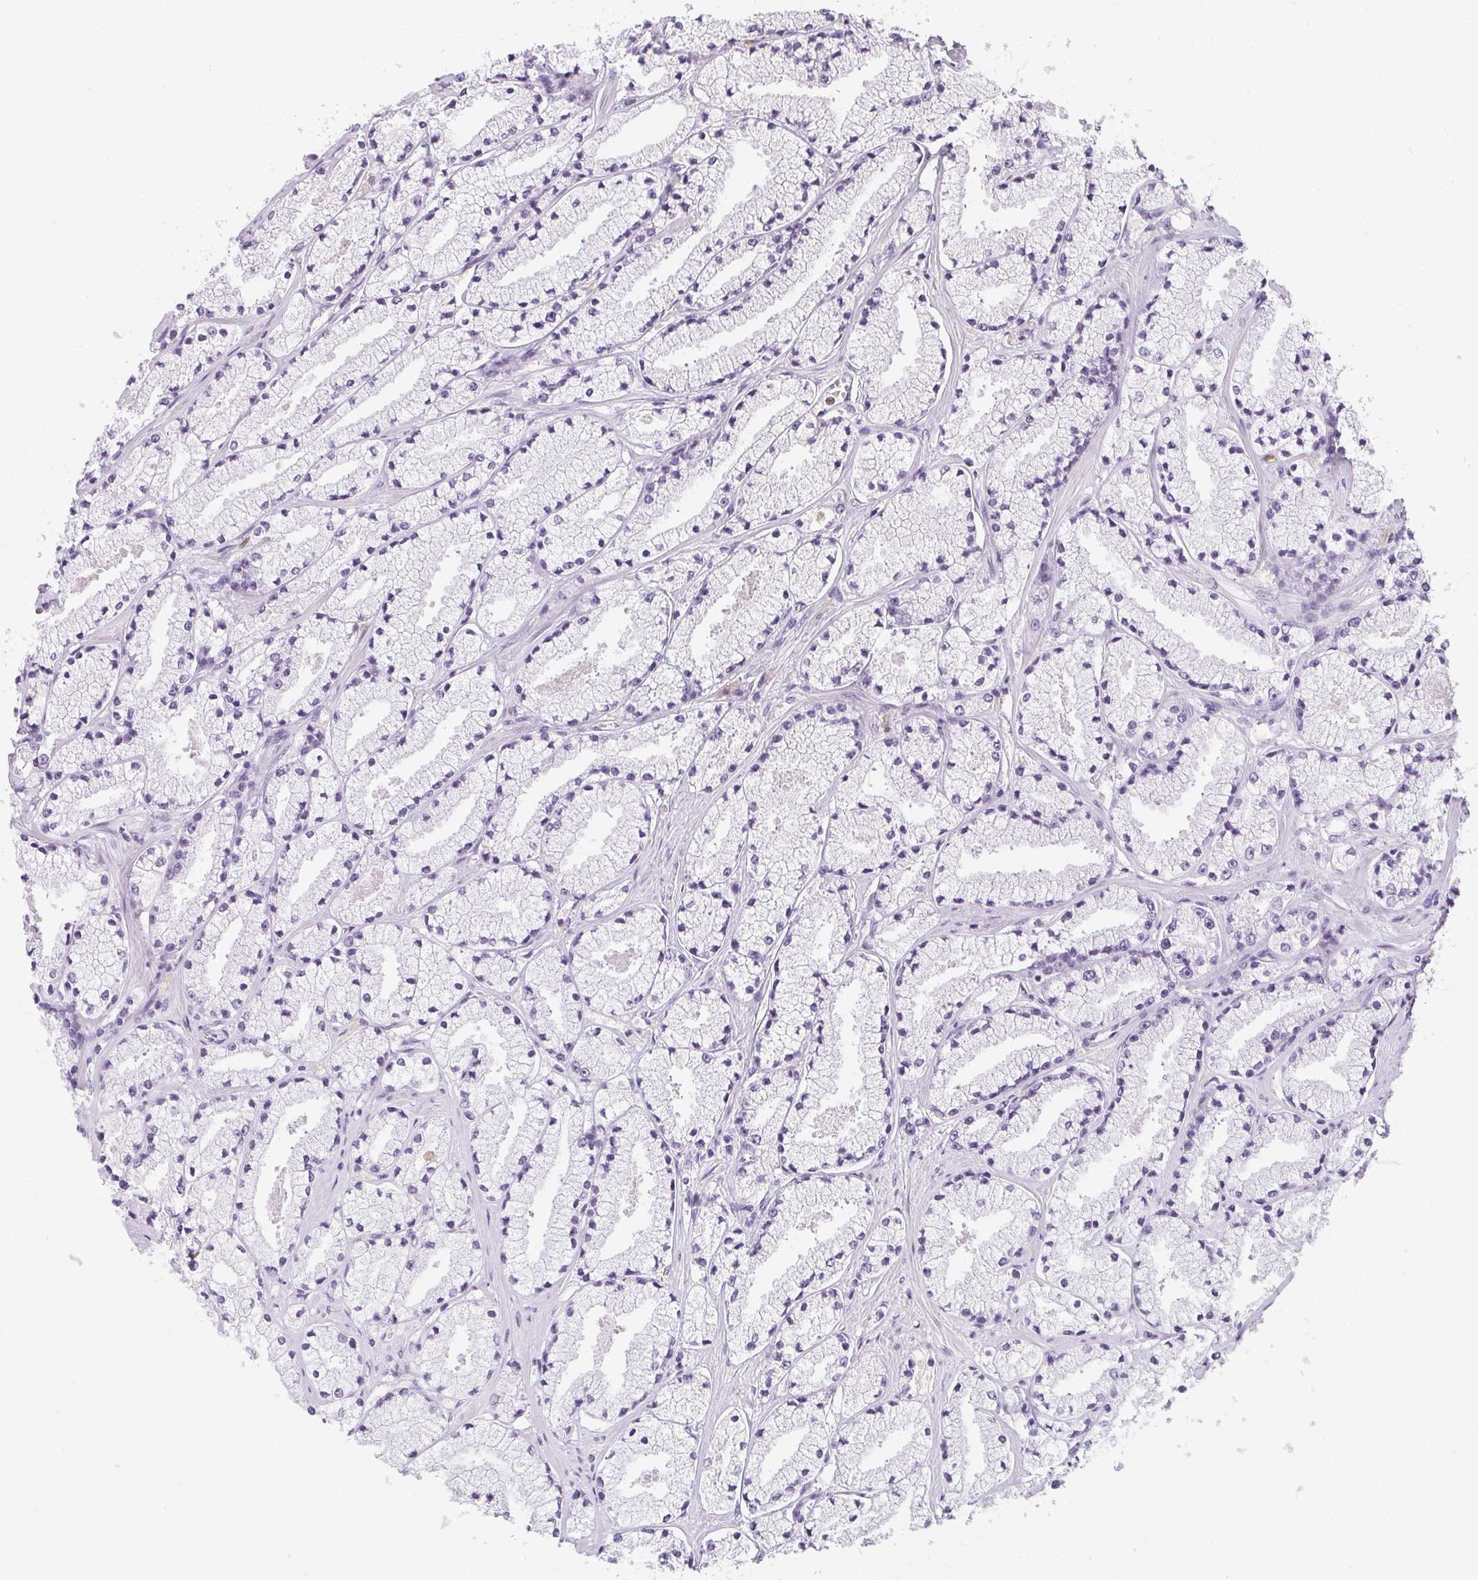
{"staining": {"intensity": "negative", "quantity": "none", "location": "none"}, "tissue": "prostate cancer", "cell_type": "Tumor cells", "image_type": "cancer", "snomed": [{"axis": "morphology", "description": "Adenocarcinoma, High grade"}, {"axis": "topography", "description": "Prostate"}], "caption": "This micrograph is of prostate adenocarcinoma (high-grade) stained with immunohistochemistry to label a protein in brown with the nuclei are counter-stained blue. There is no expression in tumor cells. Brightfield microscopy of immunohistochemistry (IHC) stained with DAB (brown) and hematoxylin (blue), captured at high magnification.", "gene": "HK3", "patient": {"sex": "male", "age": 63}}